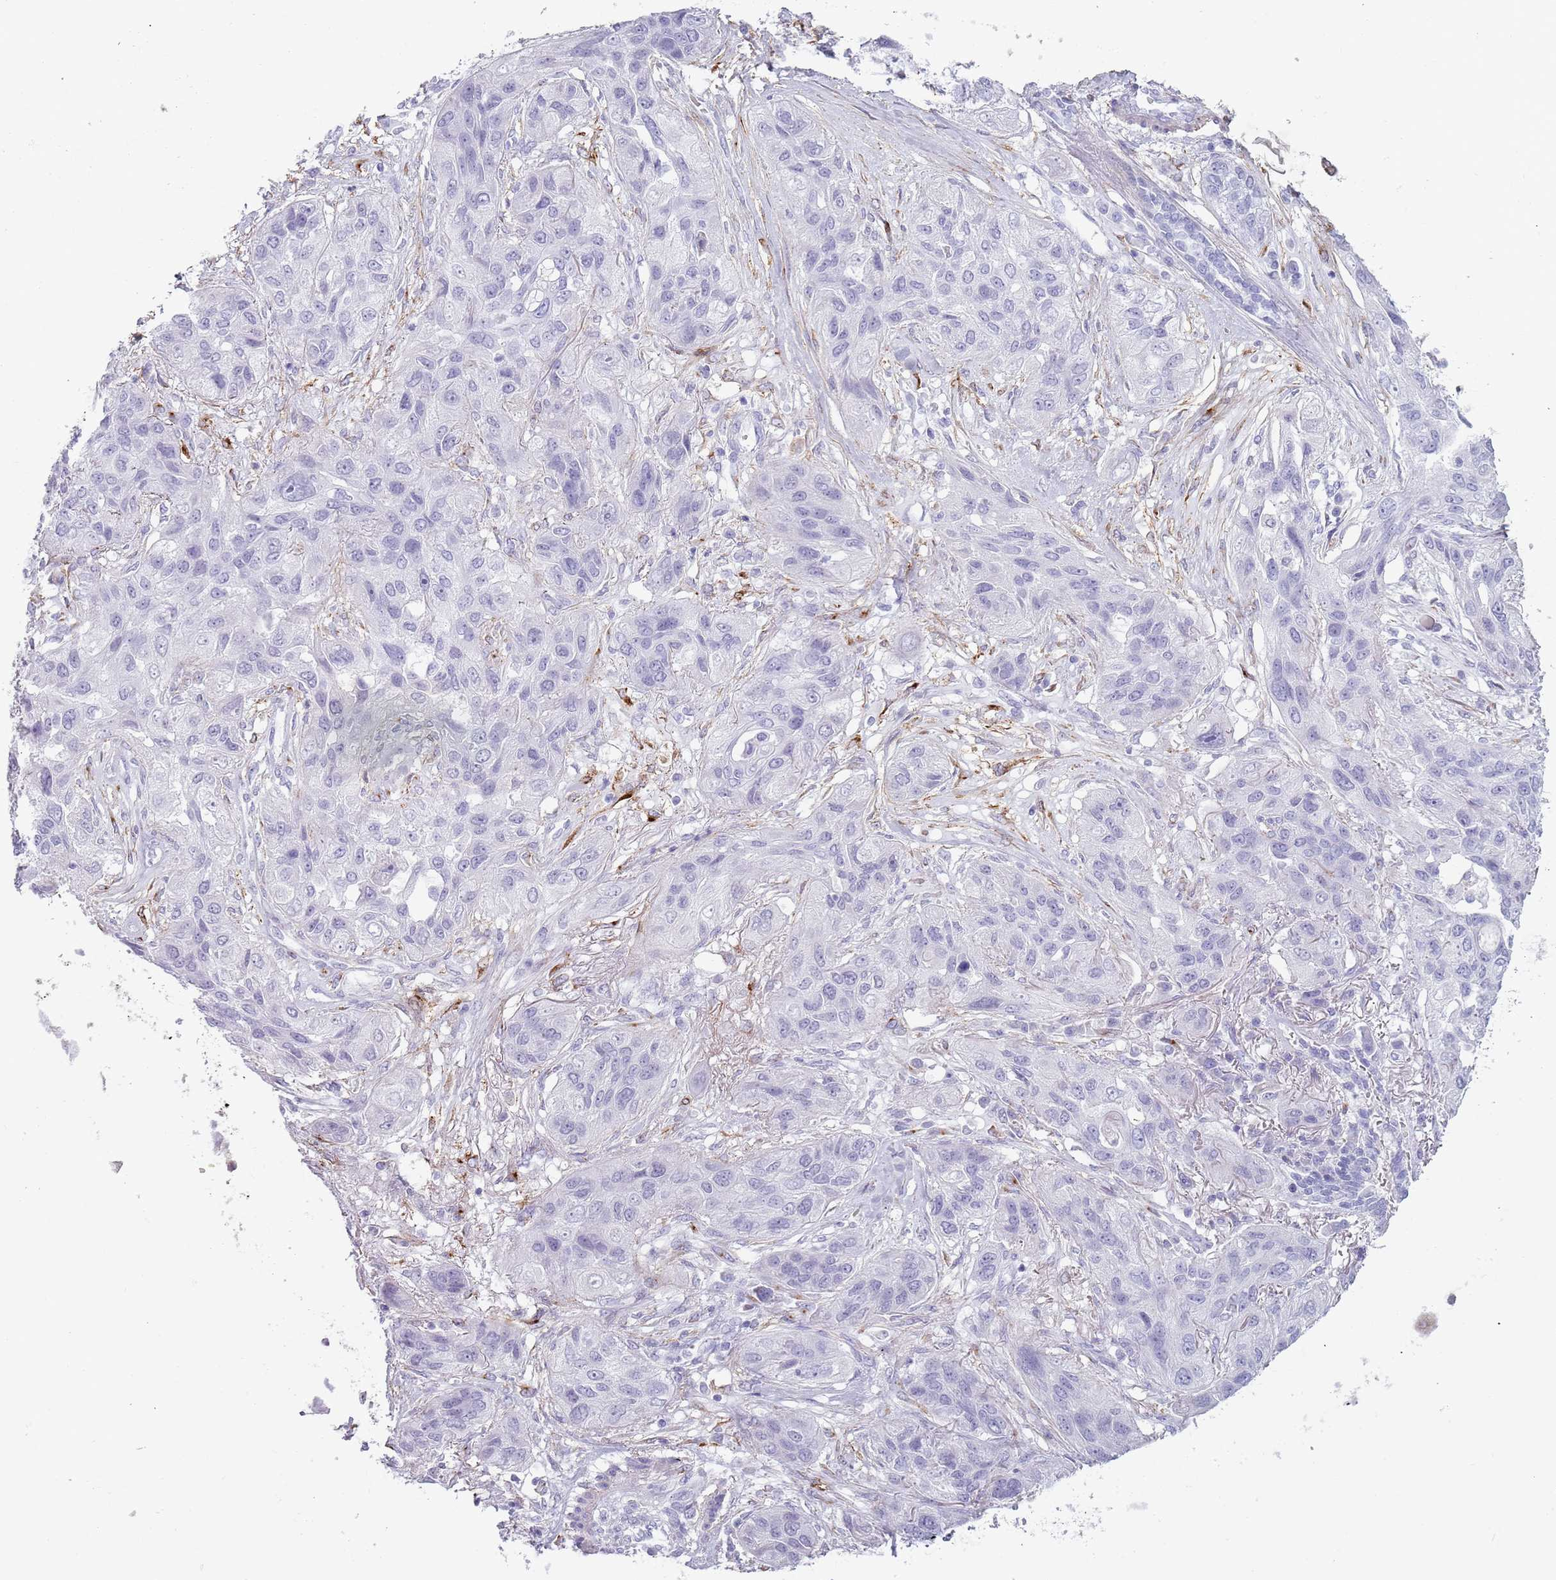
{"staining": {"intensity": "negative", "quantity": "none", "location": "none"}, "tissue": "lung cancer", "cell_type": "Tumor cells", "image_type": "cancer", "snomed": [{"axis": "morphology", "description": "Squamous cell carcinoma, NOS"}, {"axis": "topography", "description": "Lung"}], "caption": "DAB (3,3'-diaminobenzidine) immunohistochemical staining of human lung cancer (squamous cell carcinoma) exhibits no significant expression in tumor cells. (DAB (3,3'-diaminobenzidine) immunohistochemistry with hematoxylin counter stain).", "gene": "COLEC12", "patient": {"sex": "female", "age": 70}}